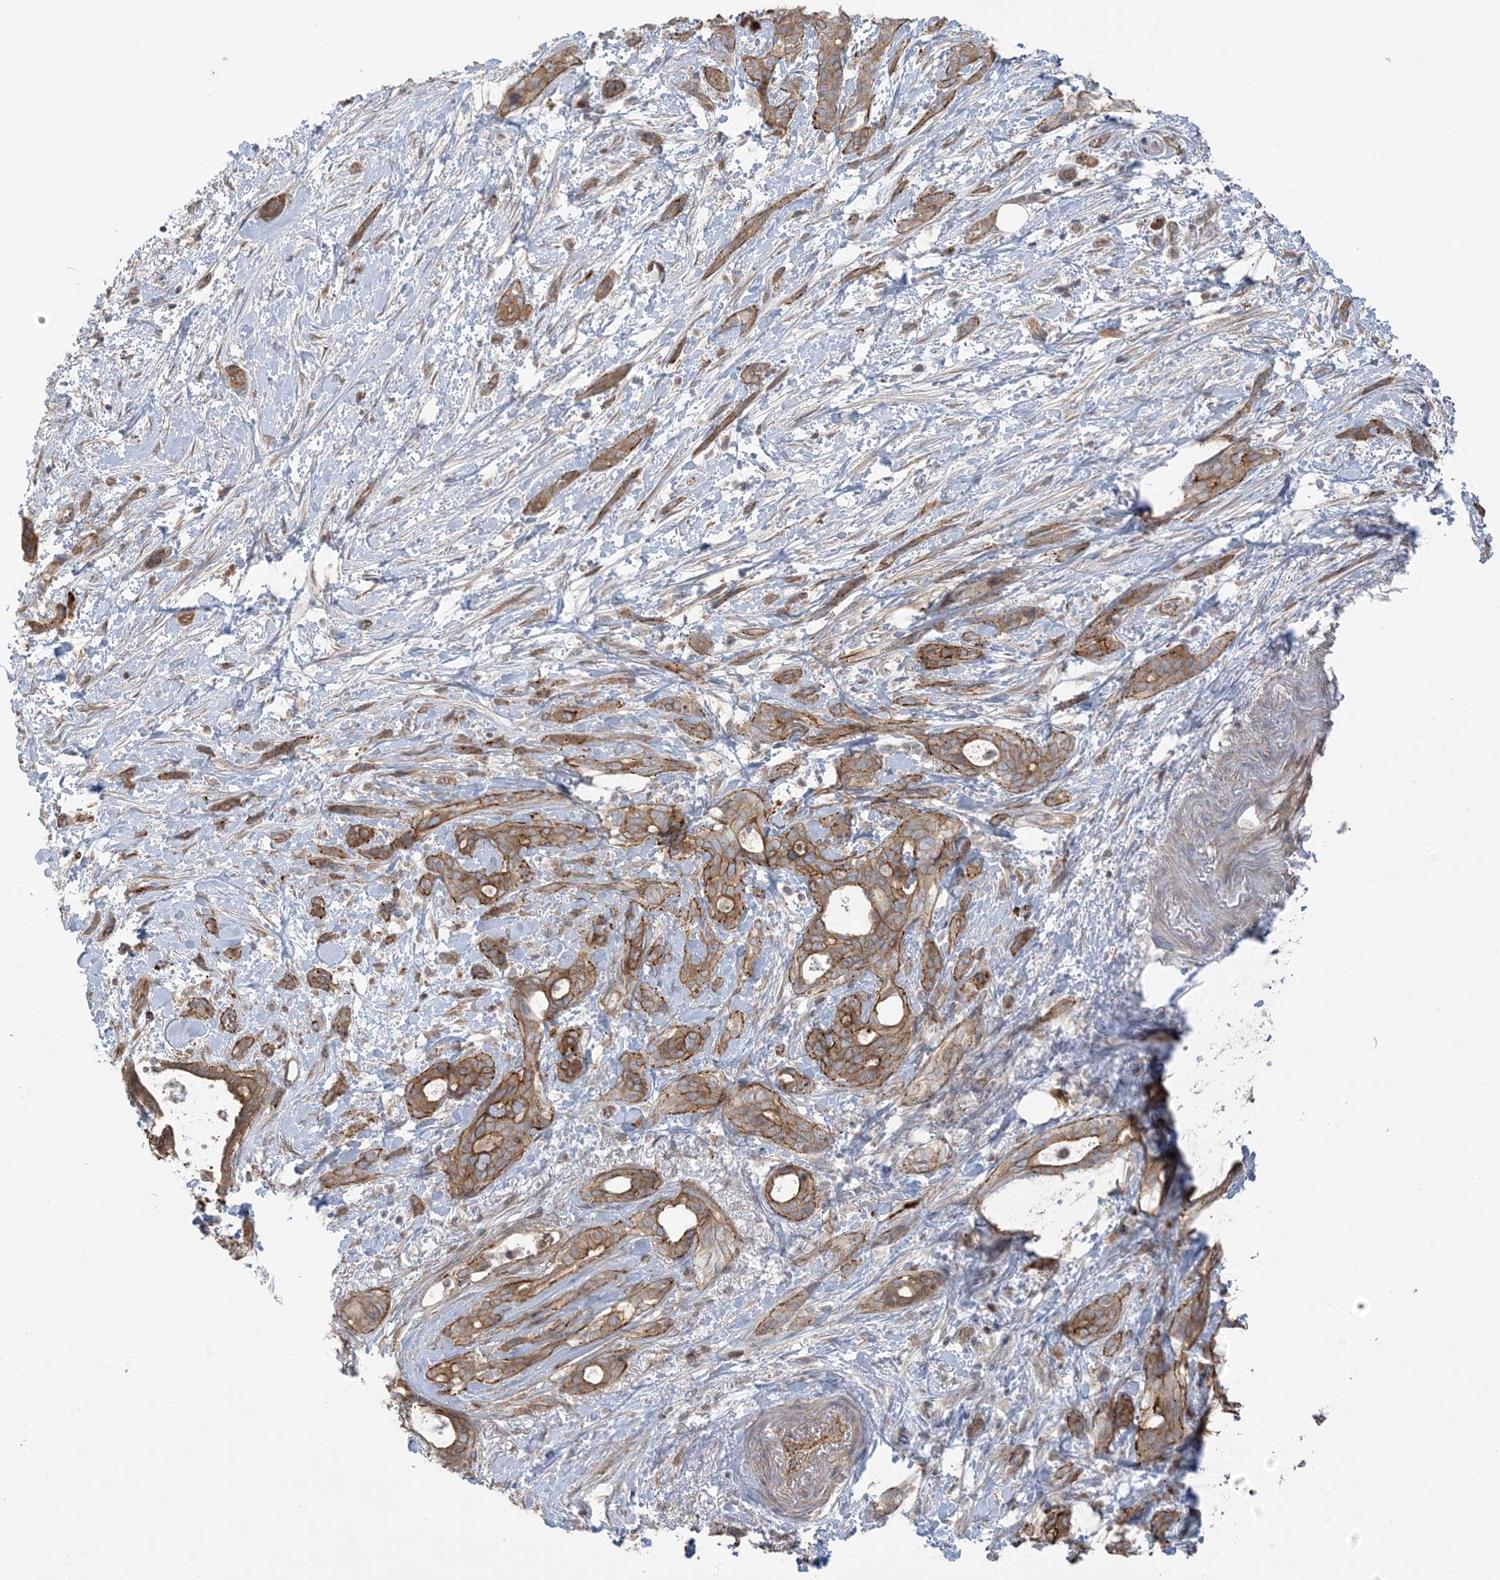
{"staining": {"intensity": "moderate", "quantity": ">75%", "location": "cytoplasmic/membranous"}, "tissue": "pancreatic cancer", "cell_type": "Tumor cells", "image_type": "cancer", "snomed": [{"axis": "morphology", "description": "Normal tissue, NOS"}, {"axis": "morphology", "description": "Adenocarcinoma, NOS"}, {"axis": "topography", "description": "Pancreas"}, {"axis": "topography", "description": "Peripheral nerve tissue"}], "caption": "Pancreatic cancer (adenocarcinoma) stained with a brown dye demonstrates moderate cytoplasmic/membranous positive positivity in about >75% of tumor cells.", "gene": "ICMT", "patient": {"sex": "female", "age": 63}}